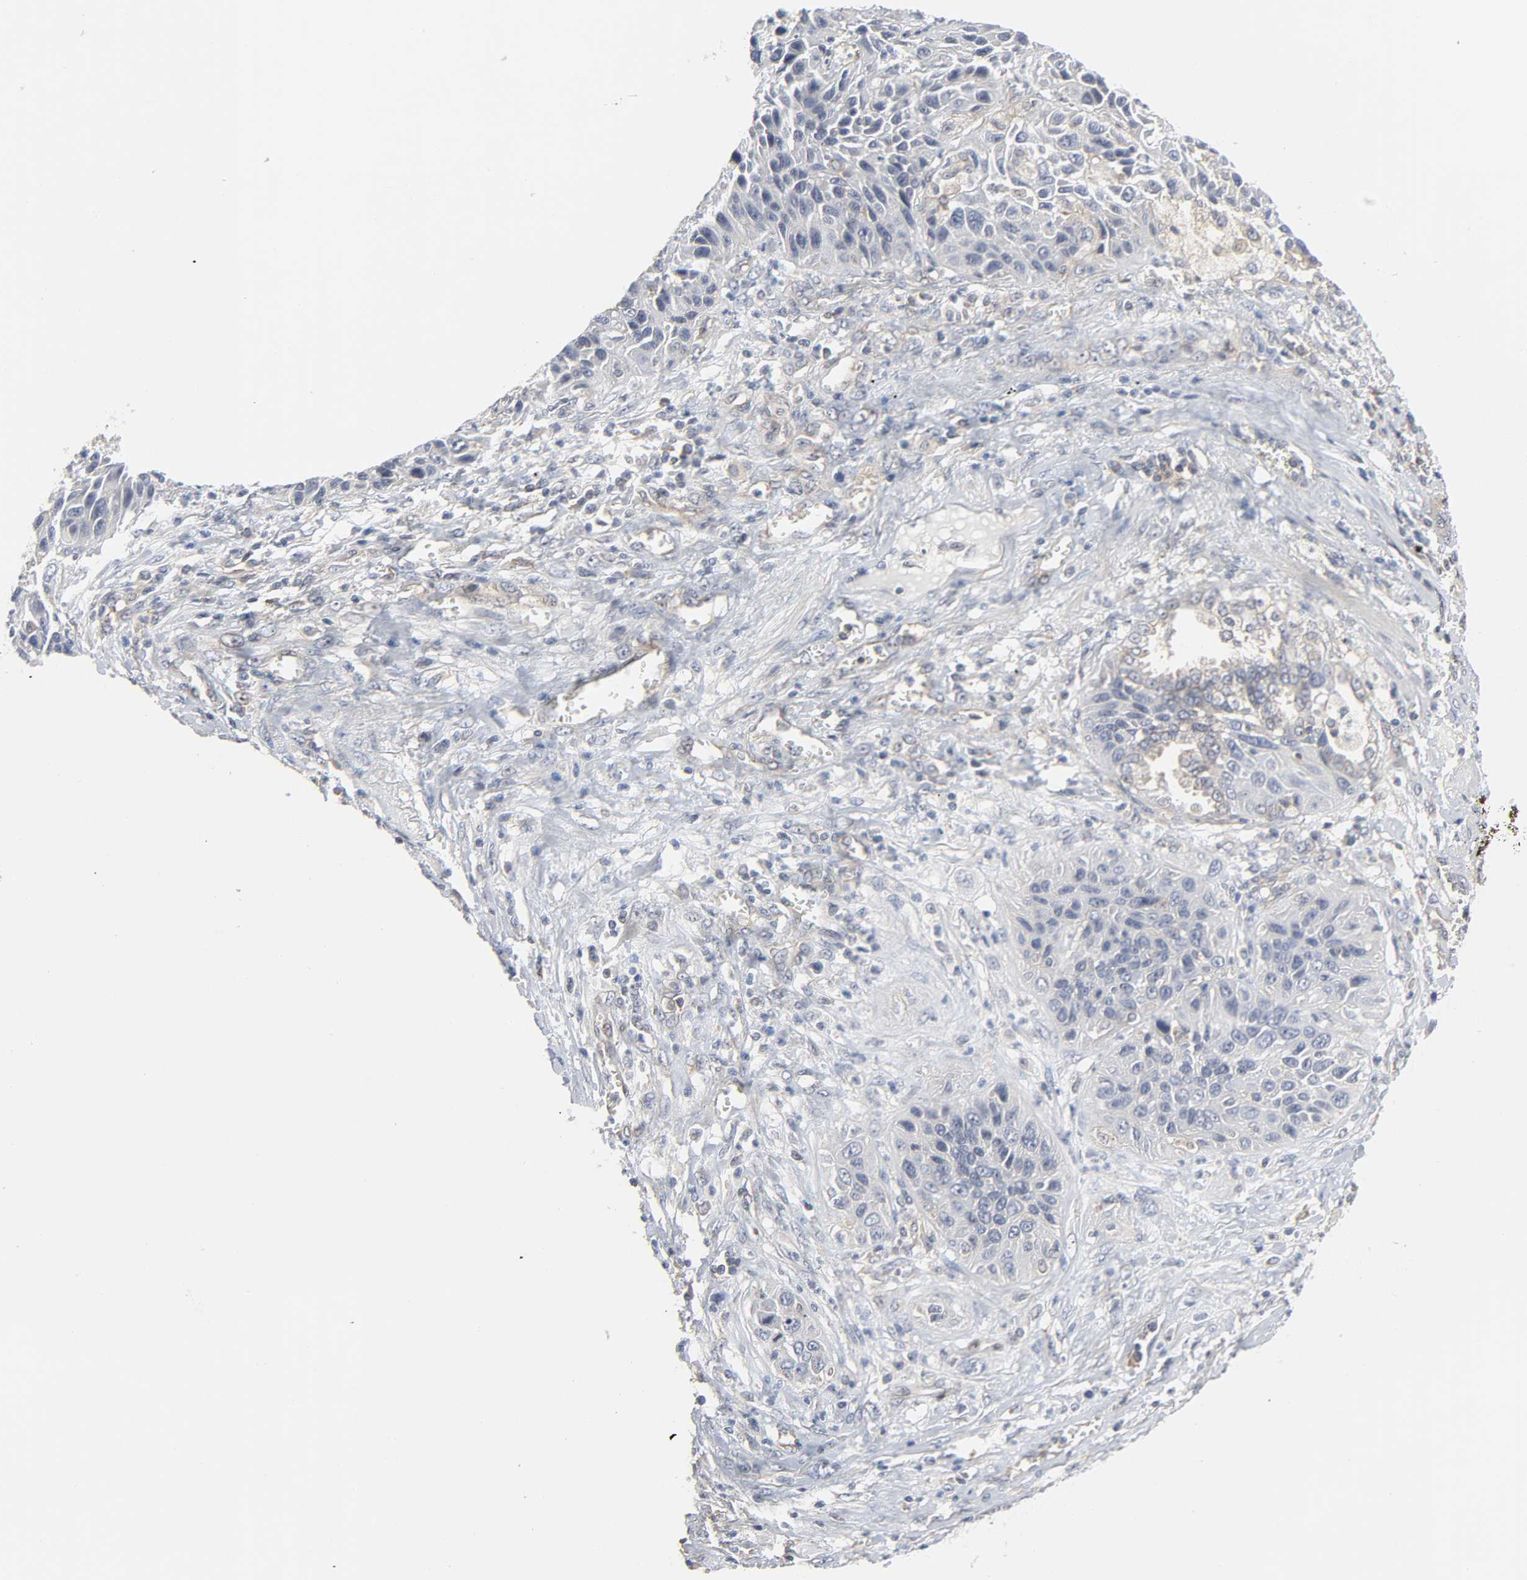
{"staining": {"intensity": "negative", "quantity": "none", "location": "none"}, "tissue": "lung cancer", "cell_type": "Tumor cells", "image_type": "cancer", "snomed": [{"axis": "morphology", "description": "Squamous cell carcinoma, NOS"}, {"axis": "topography", "description": "Lung"}], "caption": "Immunohistochemistry micrograph of lung cancer stained for a protein (brown), which exhibits no positivity in tumor cells. Nuclei are stained in blue.", "gene": "DDX10", "patient": {"sex": "female", "age": 76}}